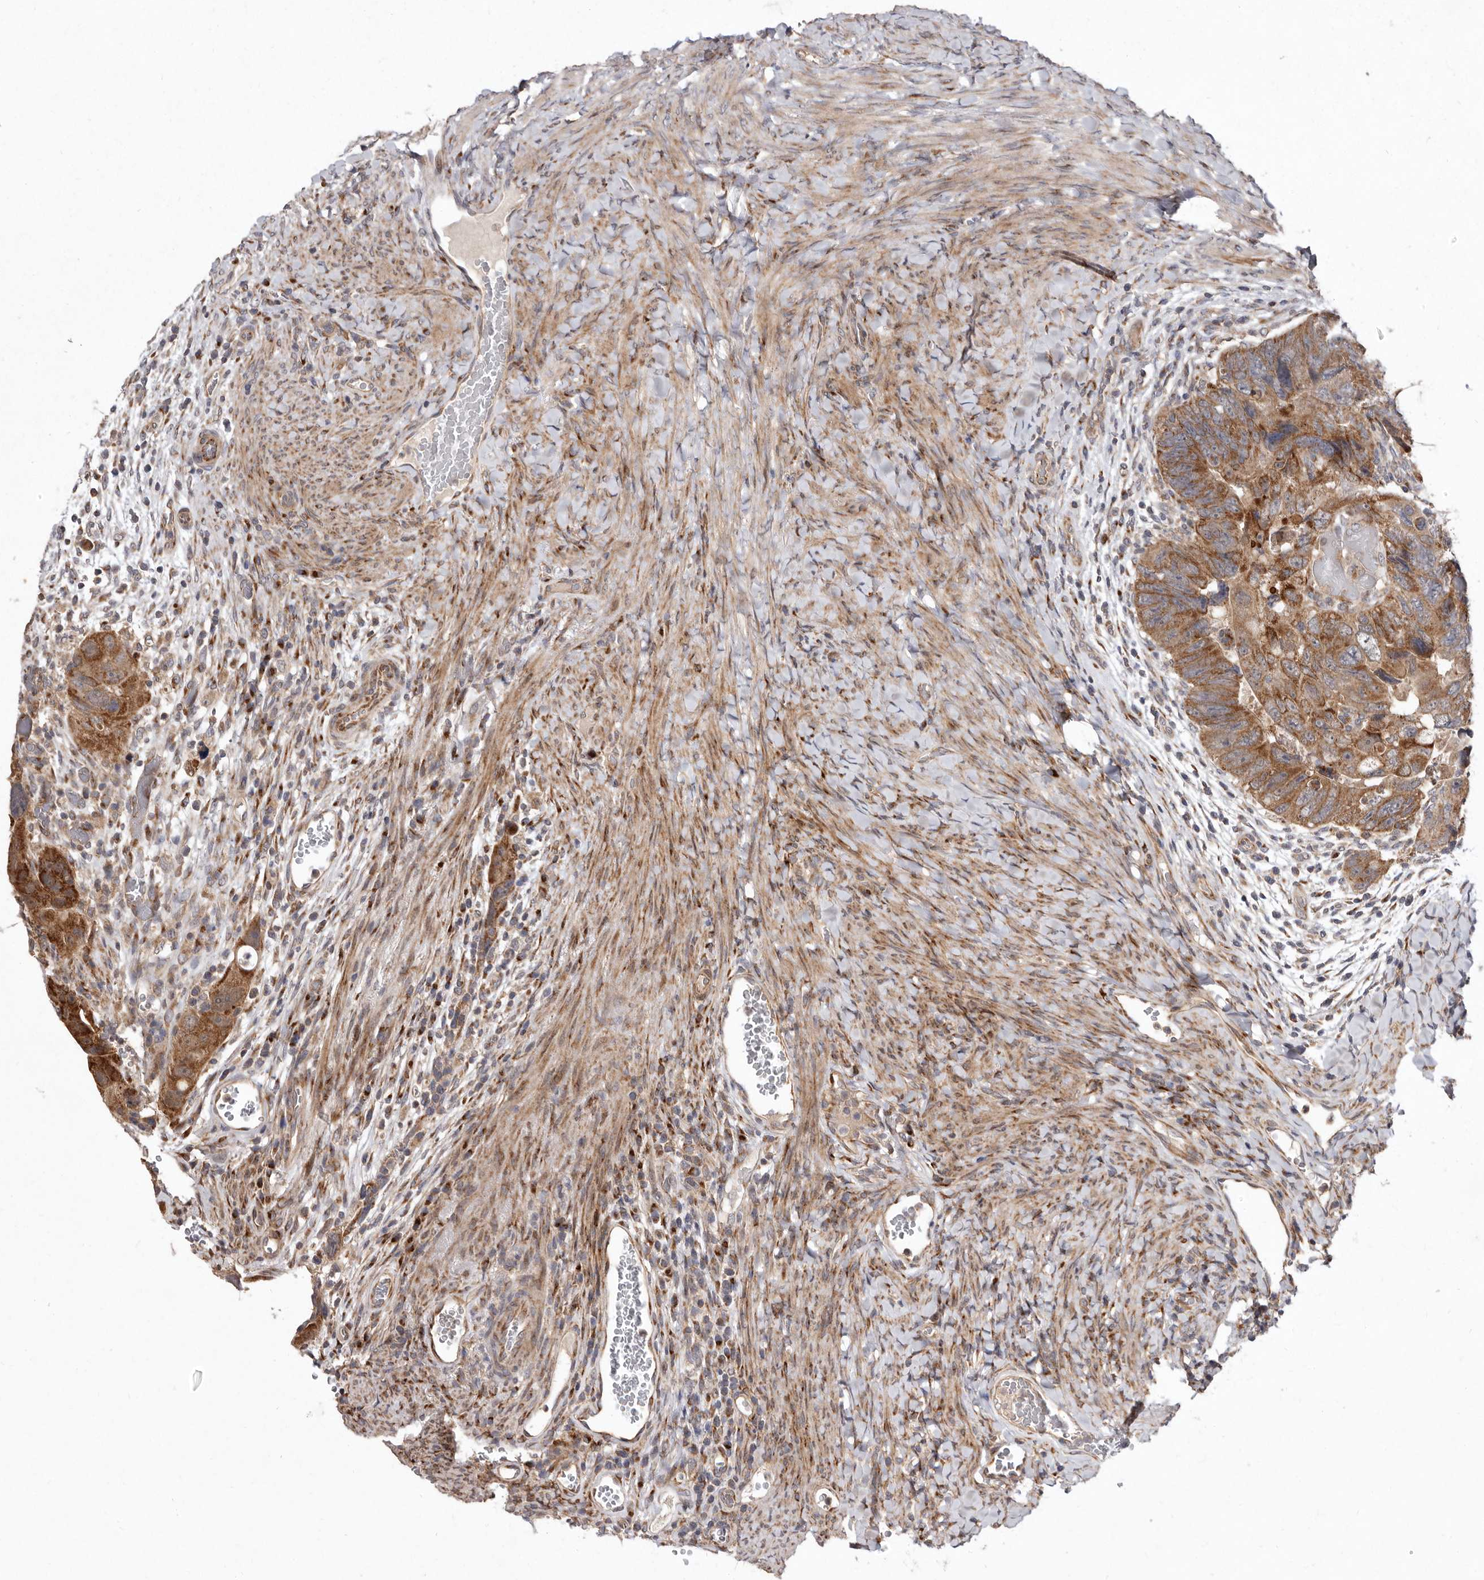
{"staining": {"intensity": "strong", "quantity": ">75%", "location": "cytoplasmic/membranous"}, "tissue": "colorectal cancer", "cell_type": "Tumor cells", "image_type": "cancer", "snomed": [{"axis": "morphology", "description": "Adenocarcinoma, NOS"}, {"axis": "topography", "description": "Rectum"}], "caption": "High-magnification brightfield microscopy of colorectal cancer stained with DAB (3,3'-diaminobenzidine) (brown) and counterstained with hematoxylin (blue). tumor cells exhibit strong cytoplasmic/membranous positivity is present in about>75% of cells.", "gene": "FLAD1", "patient": {"sex": "male", "age": 59}}